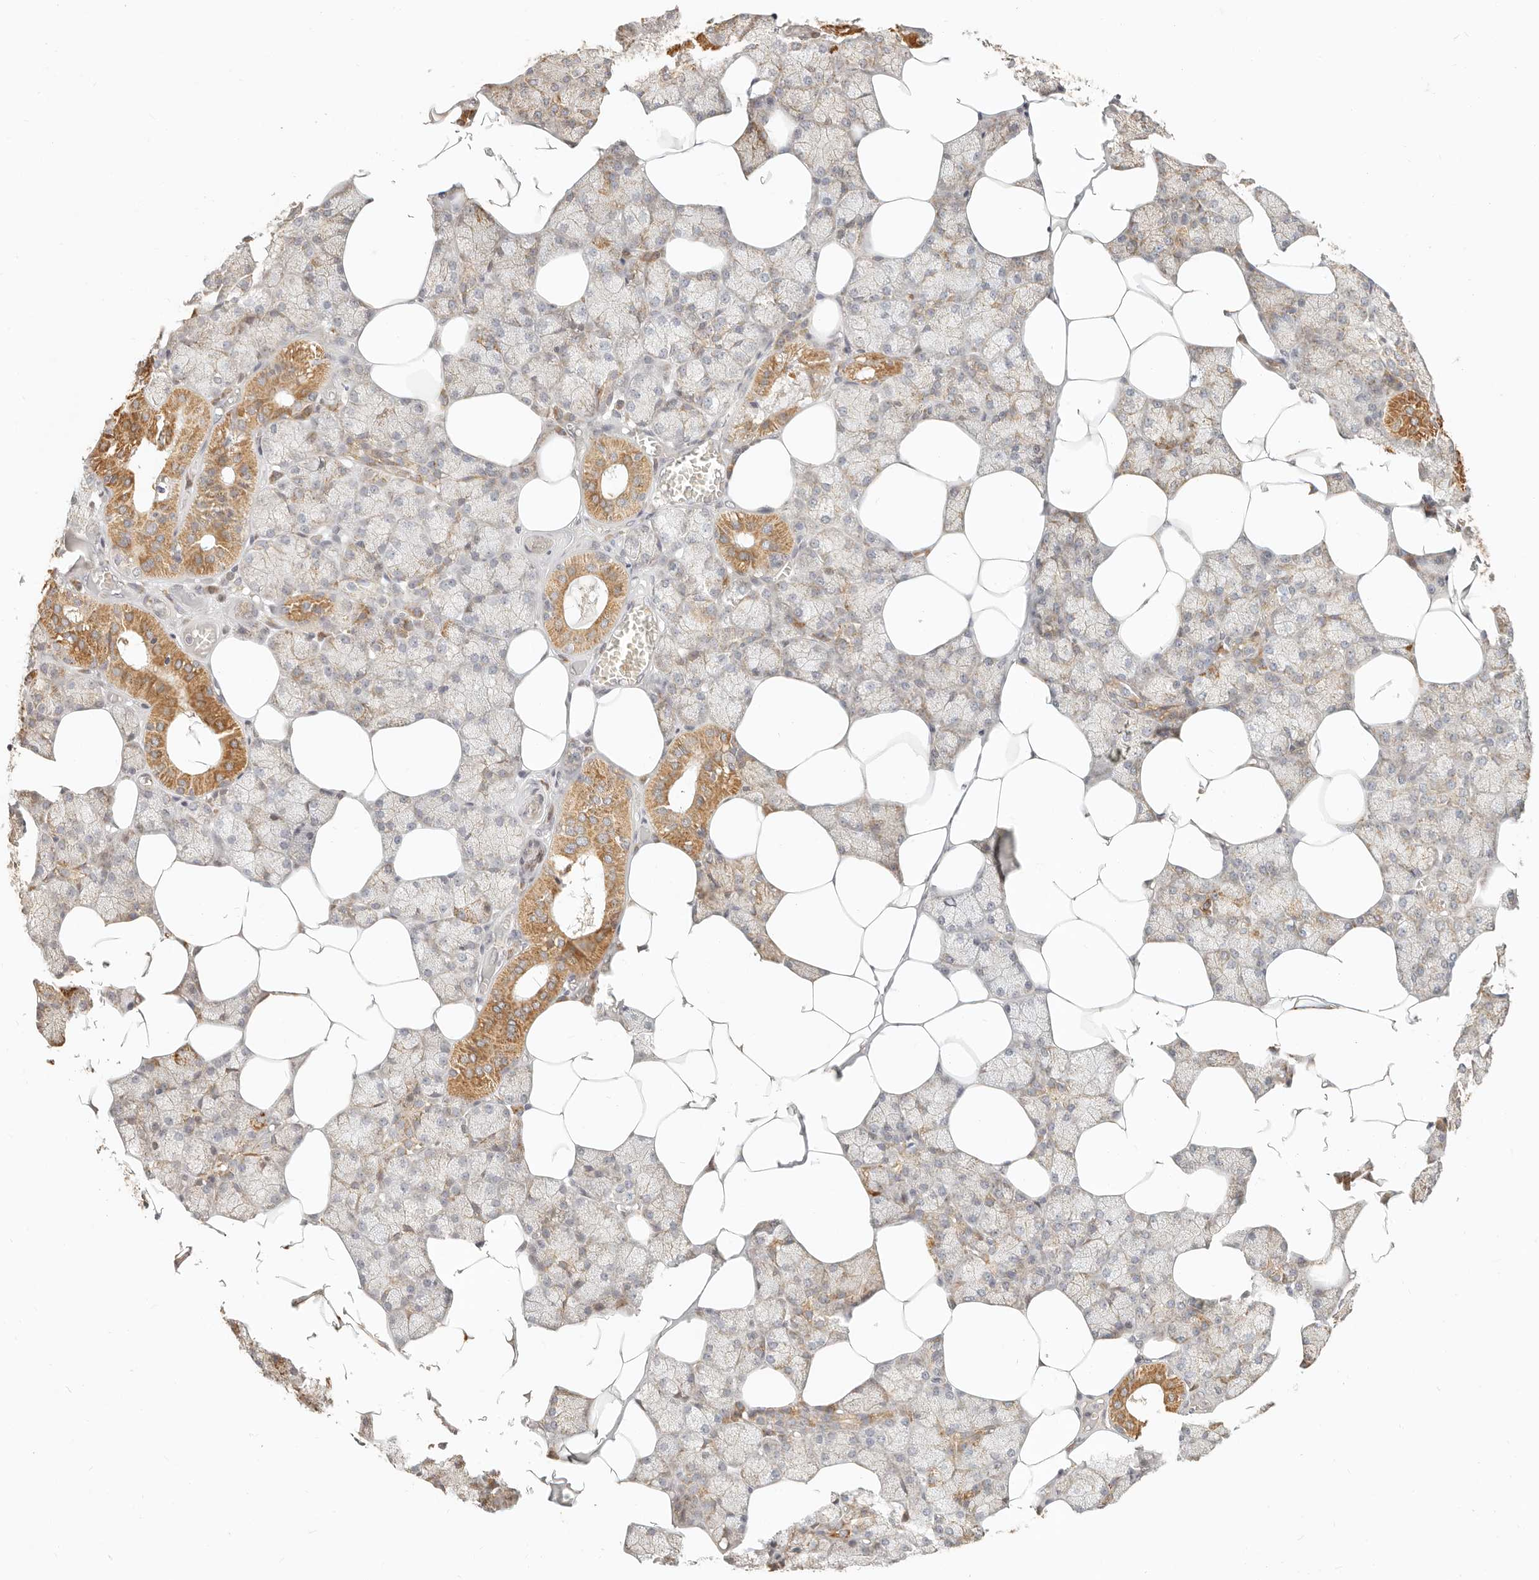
{"staining": {"intensity": "moderate", "quantity": "25%-75%", "location": "cytoplasmic/membranous"}, "tissue": "salivary gland", "cell_type": "Glandular cells", "image_type": "normal", "snomed": [{"axis": "morphology", "description": "Normal tissue, NOS"}, {"axis": "topography", "description": "Salivary gland"}], "caption": "Glandular cells exhibit medium levels of moderate cytoplasmic/membranous positivity in approximately 25%-75% of cells in benign salivary gland. (DAB IHC with brightfield microscopy, high magnification).", "gene": "FAM20B", "patient": {"sex": "male", "age": 62}}